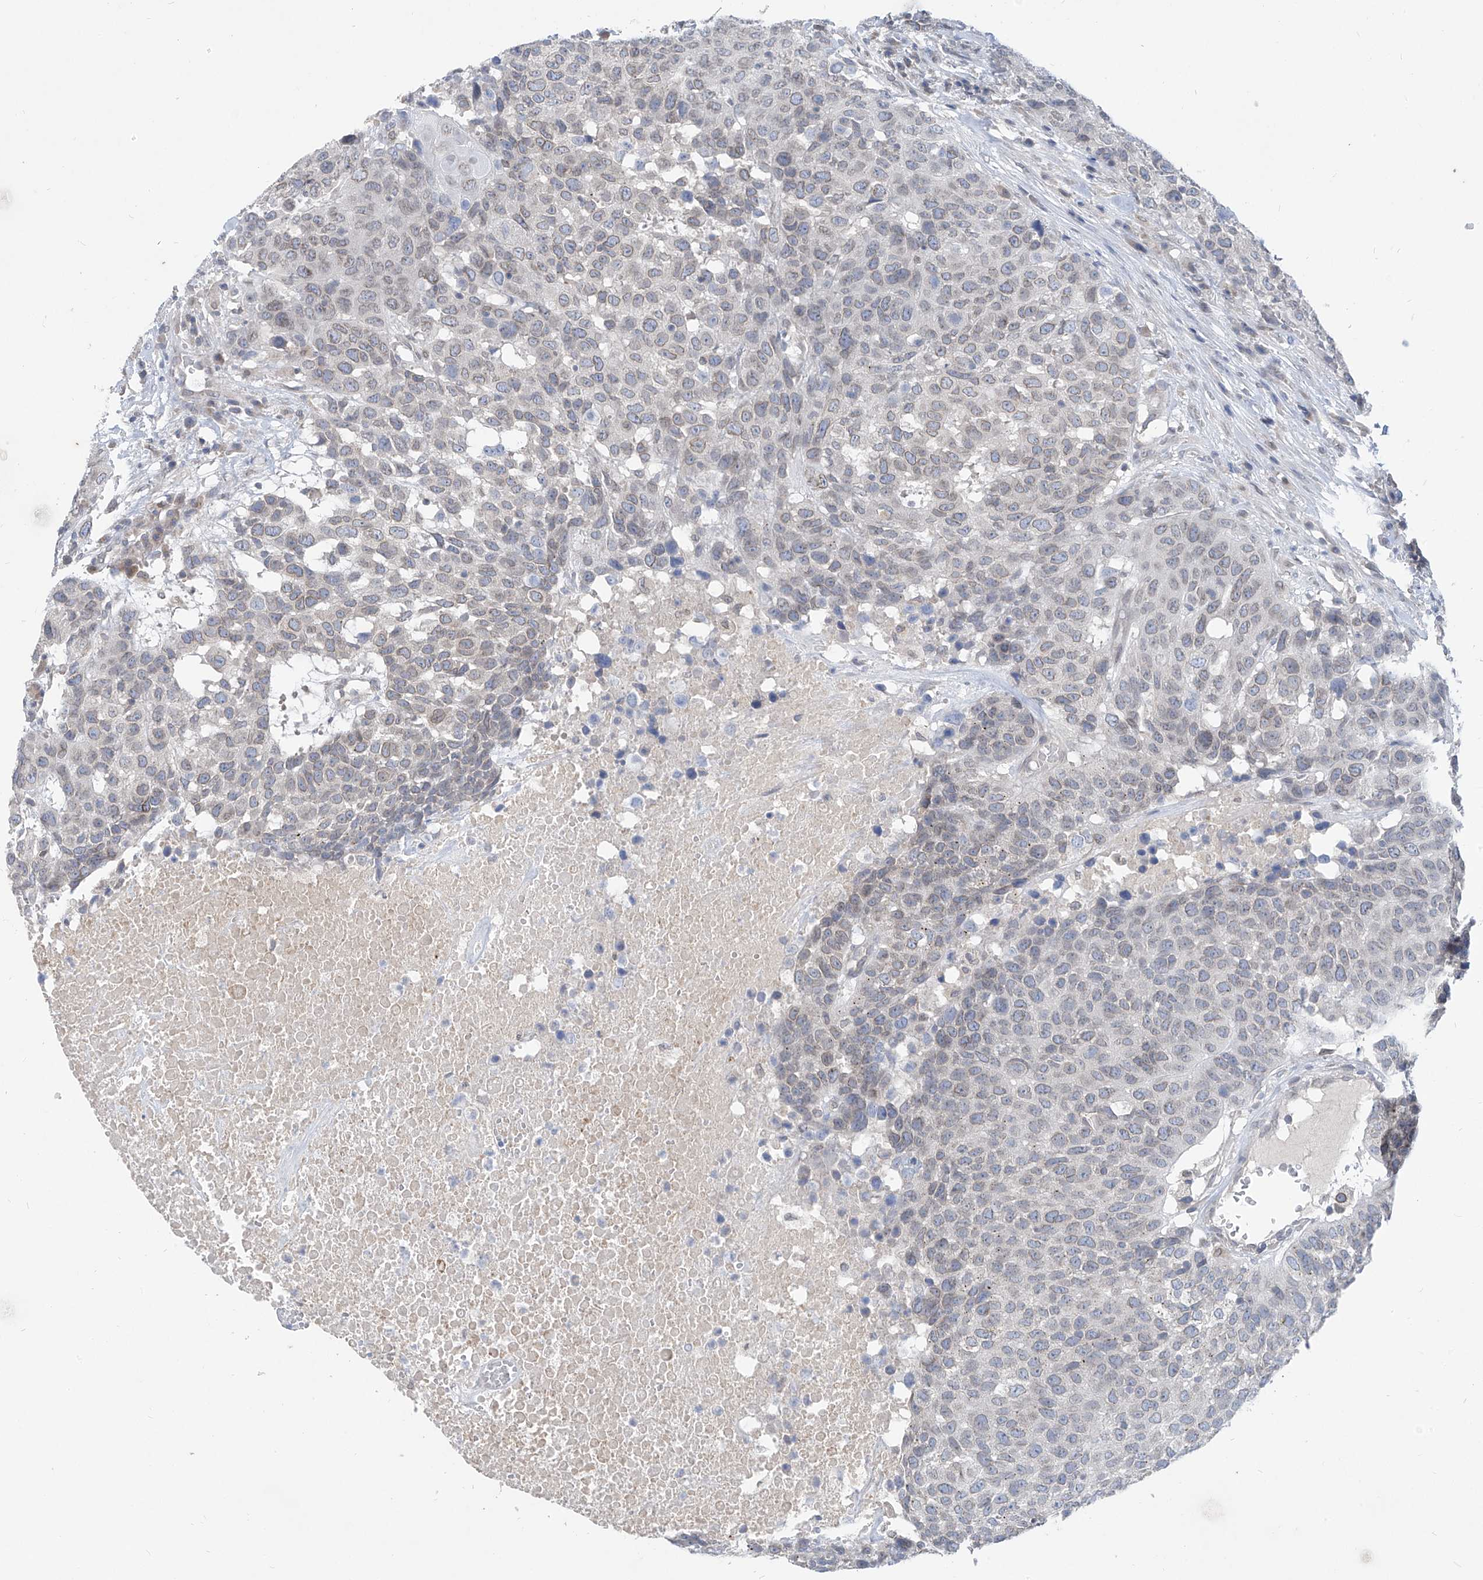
{"staining": {"intensity": "weak", "quantity": "<25%", "location": "cytoplasmic/membranous"}, "tissue": "head and neck cancer", "cell_type": "Tumor cells", "image_type": "cancer", "snomed": [{"axis": "morphology", "description": "Squamous cell carcinoma, NOS"}, {"axis": "topography", "description": "Head-Neck"}], "caption": "Squamous cell carcinoma (head and neck) stained for a protein using IHC shows no expression tumor cells.", "gene": "KRTAP25-1", "patient": {"sex": "male", "age": 66}}